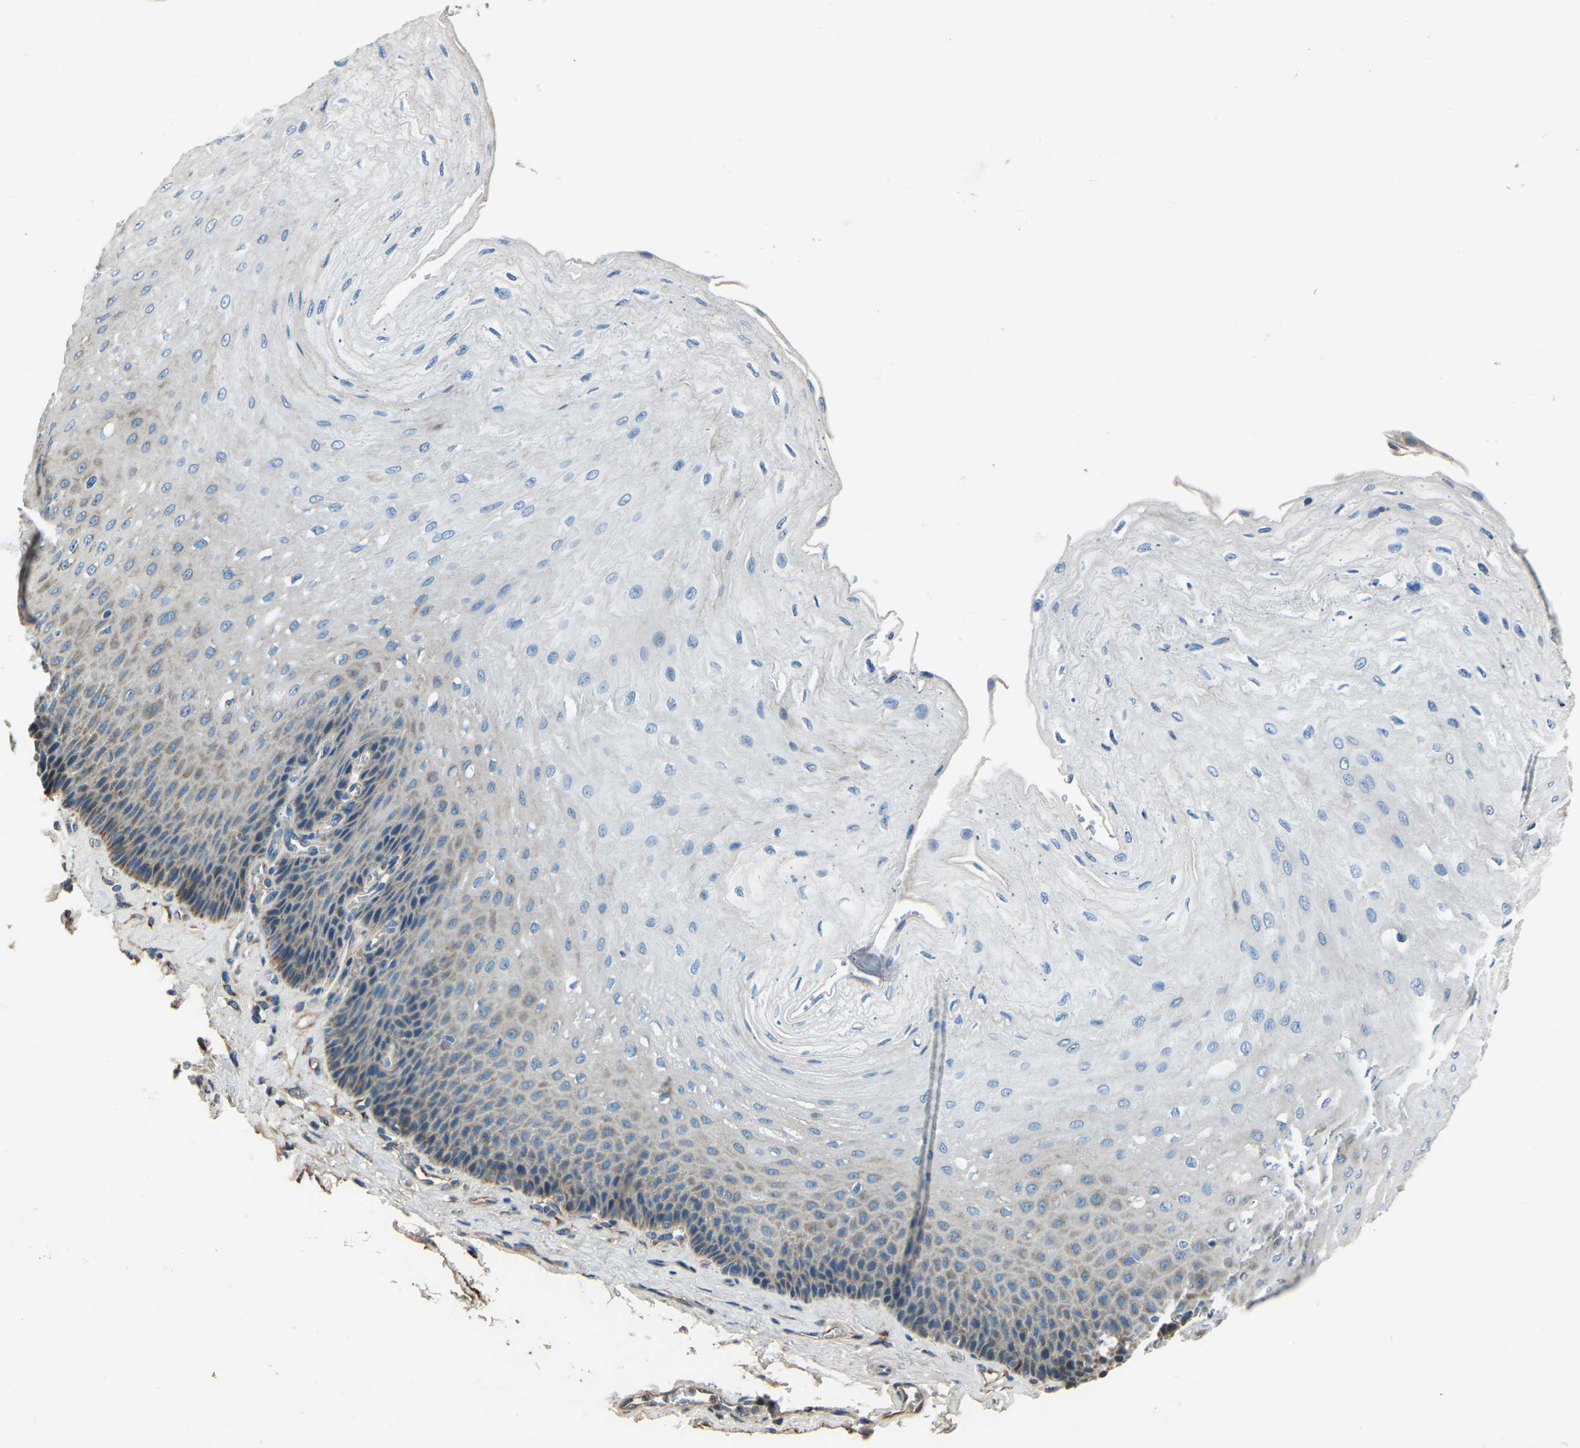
{"staining": {"intensity": "moderate", "quantity": "<25%", "location": "cytoplasmic/membranous"}, "tissue": "esophagus", "cell_type": "Squamous epithelial cells", "image_type": "normal", "snomed": [{"axis": "morphology", "description": "Normal tissue, NOS"}, {"axis": "topography", "description": "Esophagus"}], "caption": "Brown immunohistochemical staining in normal human esophagus reveals moderate cytoplasmic/membranous expression in approximately <25% of squamous epithelial cells.", "gene": "COL3A1", "patient": {"sex": "female", "age": 72}}